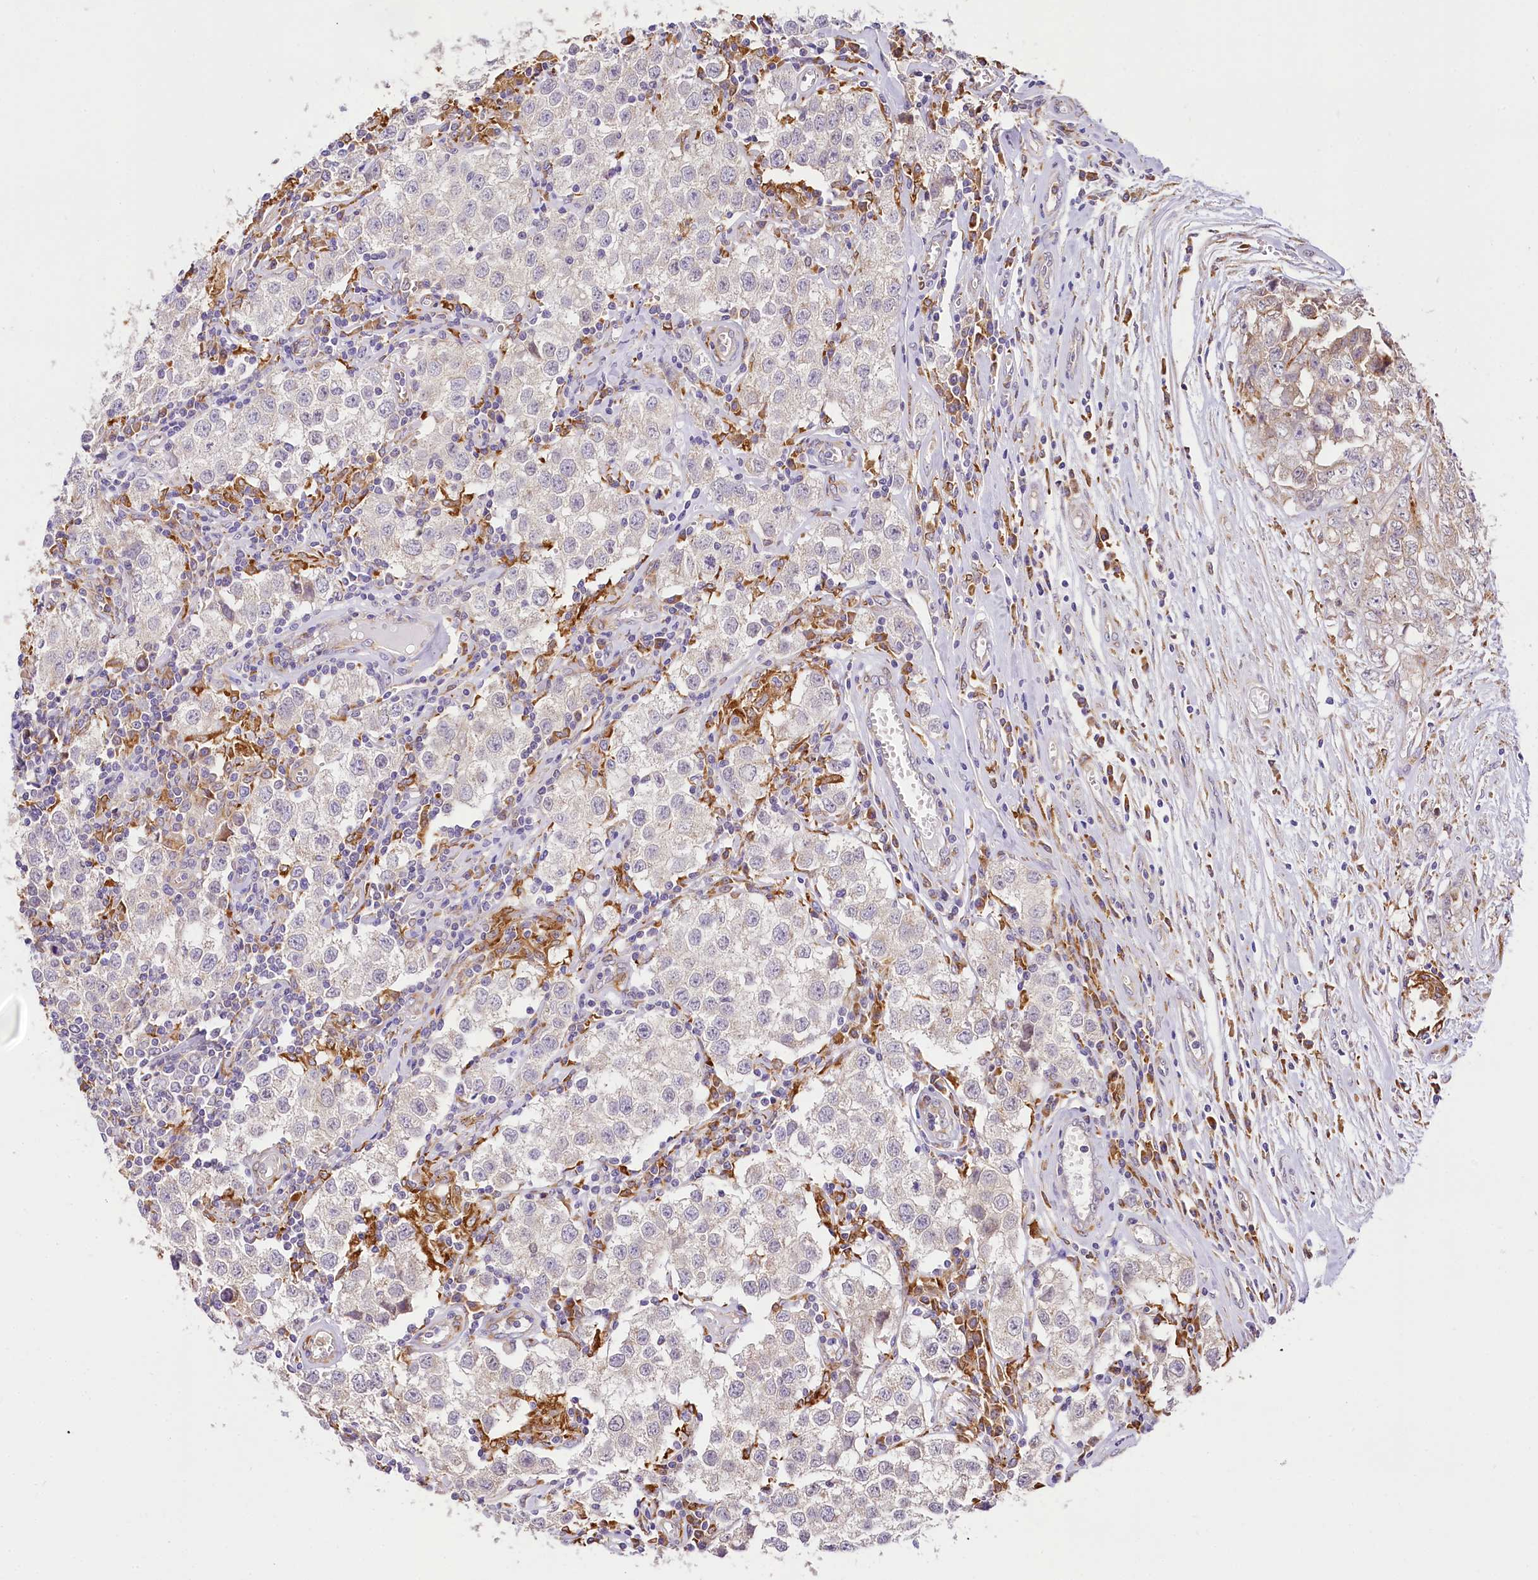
{"staining": {"intensity": "negative", "quantity": "none", "location": "none"}, "tissue": "testis cancer", "cell_type": "Tumor cells", "image_type": "cancer", "snomed": [{"axis": "morphology", "description": "Seminoma, NOS"}, {"axis": "morphology", "description": "Carcinoma, Embryonal, NOS"}, {"axis": "topography", "description": "Testis"}], "caption": "An immunohistochemistry histopathology image of embryonal carcinoma (testis) is shown. There is no staining in tumor cells of embryonal carcinoma (testis). (Stains: DAB immunohistochemistry (IHC) with hematoxylin counter stain, Microscopy: brightfield microscopy at high magnification).", "gene": "PPIP5K2", "patient": {"sex": "male", "age": 43}}